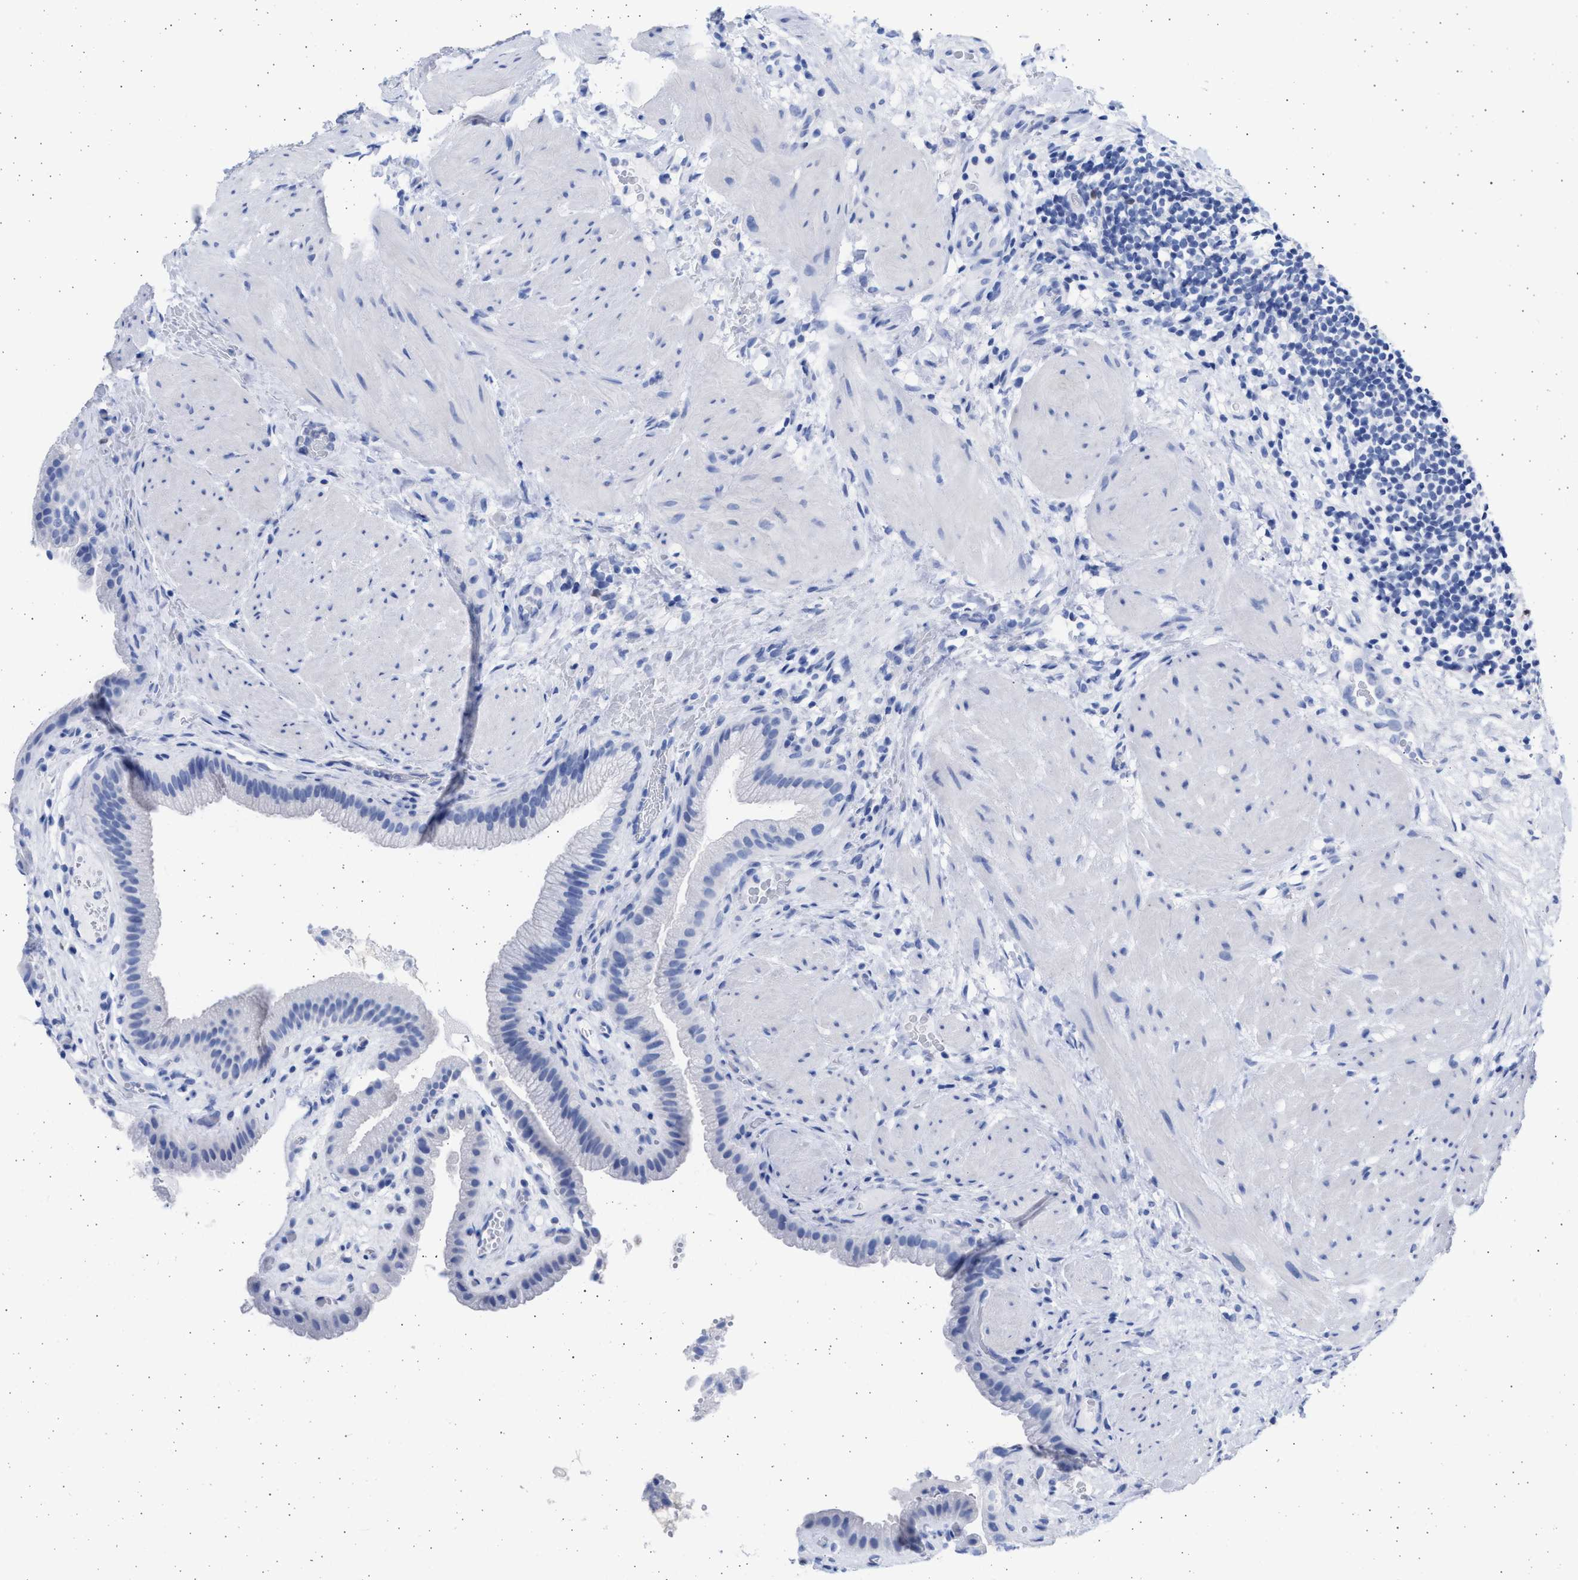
{"staining": {"intensity": "negative", "quantity": "none", "location": "none"}, "tissue": "gallbladder", "cell_type": "Glandular cells", "image_type": "normal", "snomed": [{"axis": "morphology", "description": "Normal tissue, NOS"}, {"axis": "topography", "description": "Gallbladder"}], "caption": "IHC photomicrograph of unremarkable gallbladder: gallbladder stained with DAB (3,3'-diaminobenzidine) reveals no significant protein positivity in glandular cells. (DAB immunohistochemistry (IHC) visualized using brightfield microscopy, high magnification).", "gene": "ALDOC", "patient": {"sex": "male", "age": 49}}